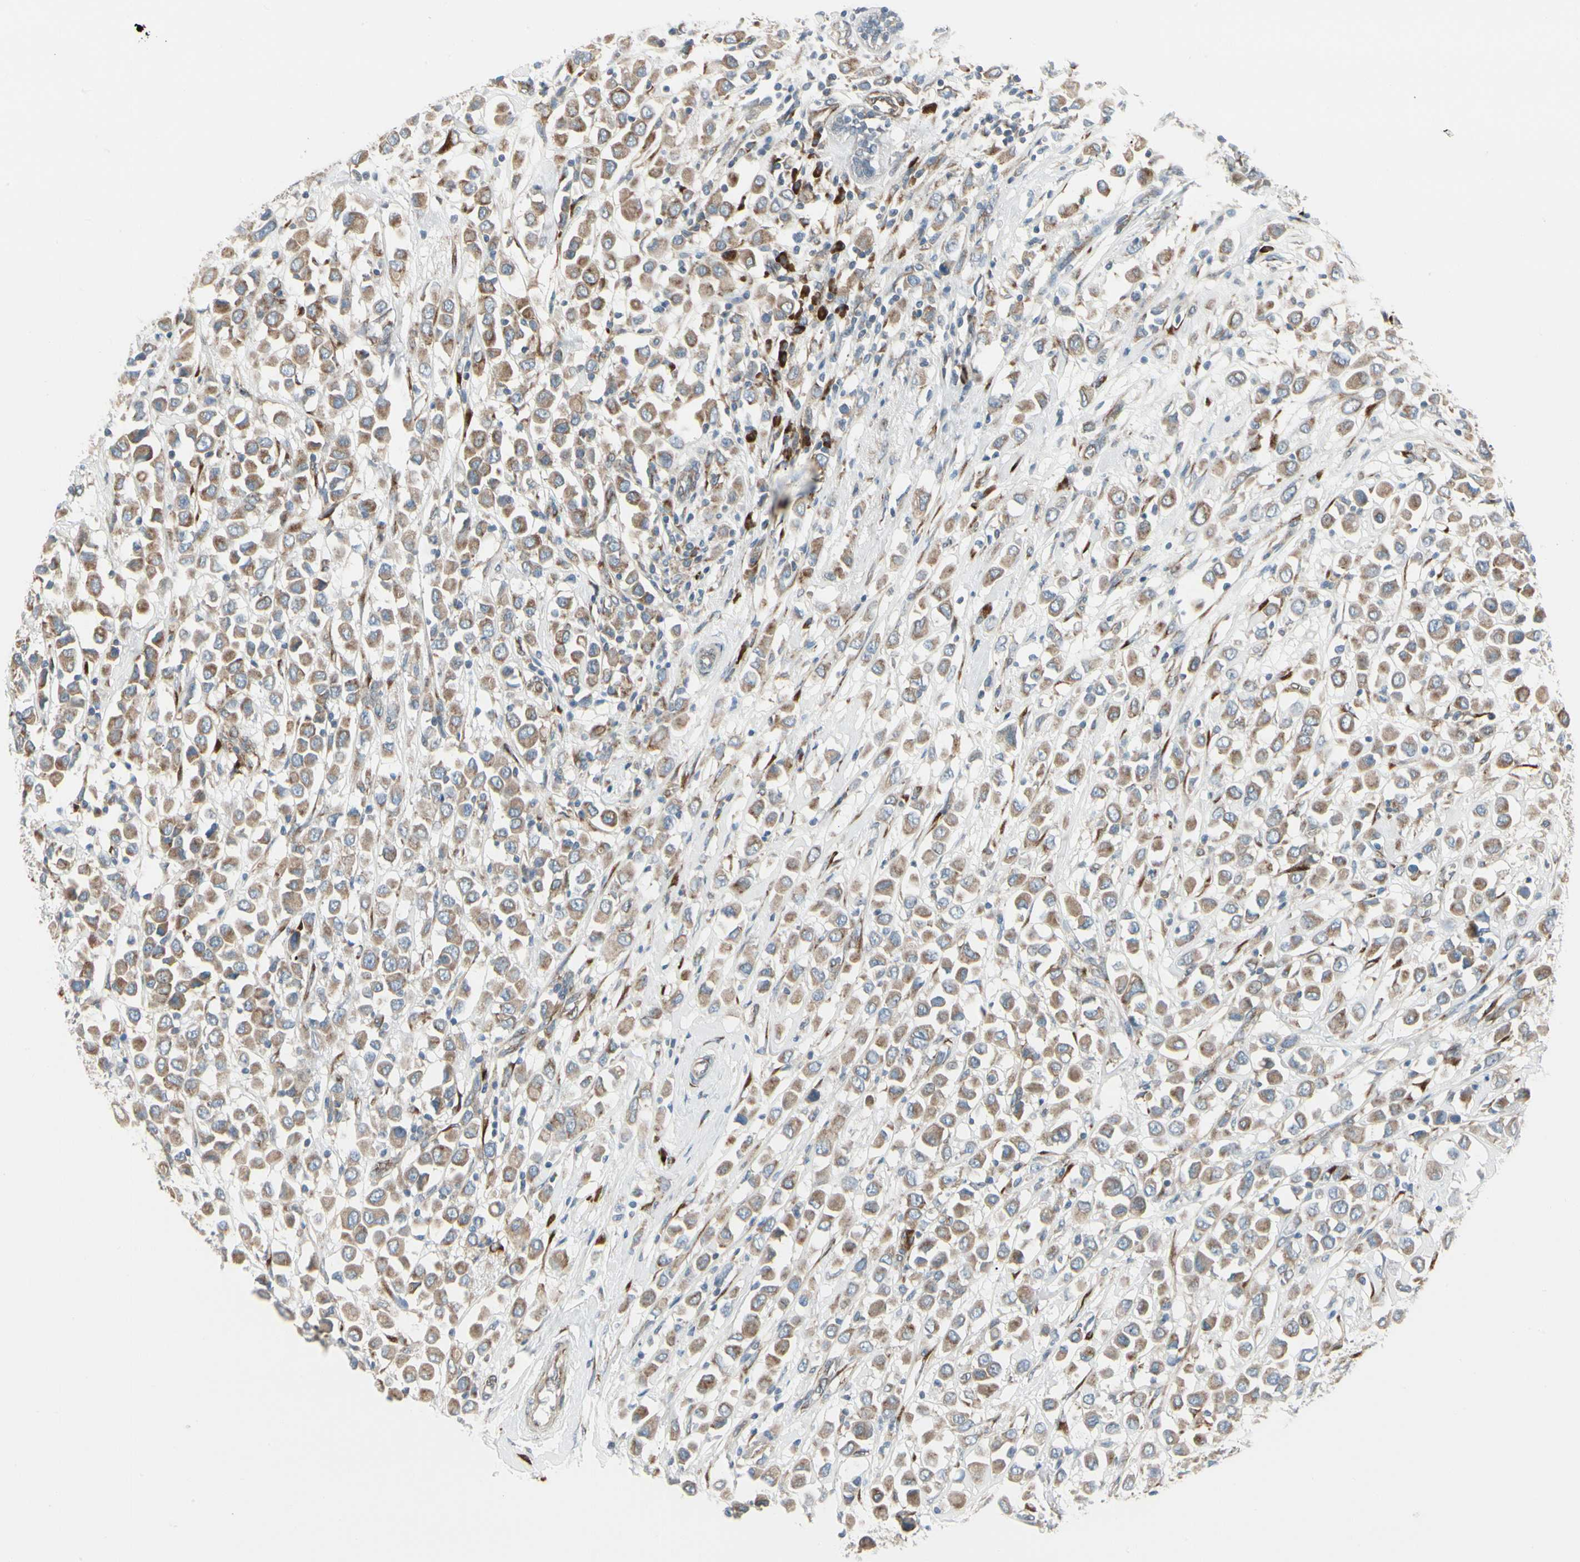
{"staining": {"intensity": "weak", "quantity": ">75%", "location": "cytoplasmic/membranous"}, "tissue": "breast cancer", "cell_type": "Tumor cells", "image_type": "cancer", "snomed": [{"axis": "morphology", "description": "Duct carcinoma"}, {"axis": "topography", "description": "Breast"}], "caption": "IHC histopathology image of neoplastic tissue: human invasive ductal carcinoma (breast) stained using IHC exhibits low levels of weak protein expression localized specifically in the cytoplasmic/membranous of tumor cells, appearing as a cytoplasmic/membranous brown color.", "gene": "FNDC3A", "patient": {"sex": "female", "age": 61}}